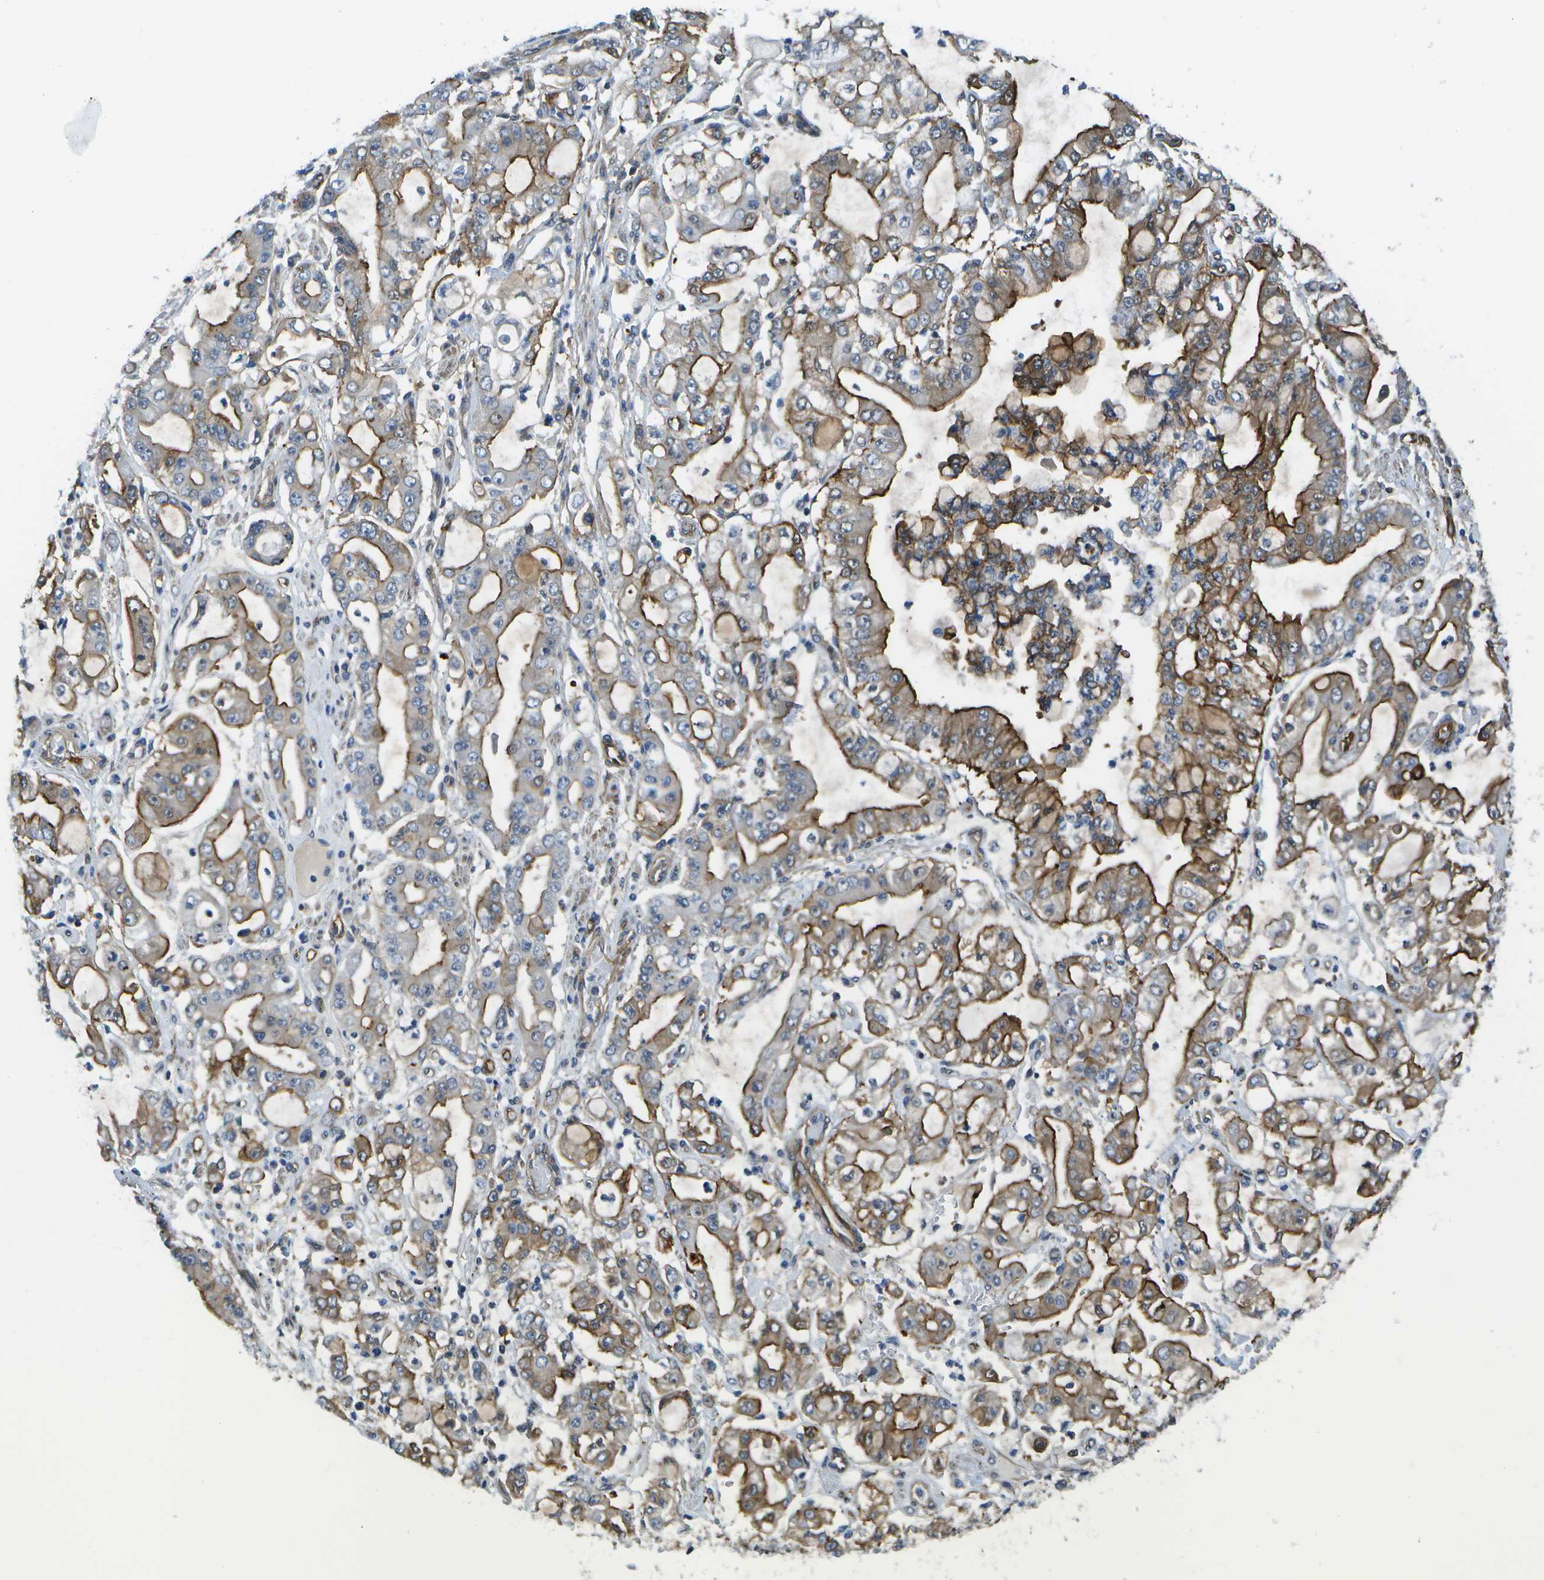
{"staining": {"intensity": "moderate", "quantity": "25%-75%", "location": "cytoplasmic/membranous"}, "tissue": "stomach cancer", "cell_type": "Tumor cells", "image_type": "cancer", "snomed": [{"axis": "morphology", "description": "Adenocarcinoma, NOS"}, {"axis": "topography", "description": "Stomach"}], "caption": "Immunohistochemical staining of stomach adenocarcinoma reveals medium levels of moderate cytoplasmic/membranous protein expression in about 25%-75% of tumor cells. (DAB IHC with brightfield microscopy, high magnification).", "gene": "KIAA0040", "patient": {"sex": "male", "age": 76}}